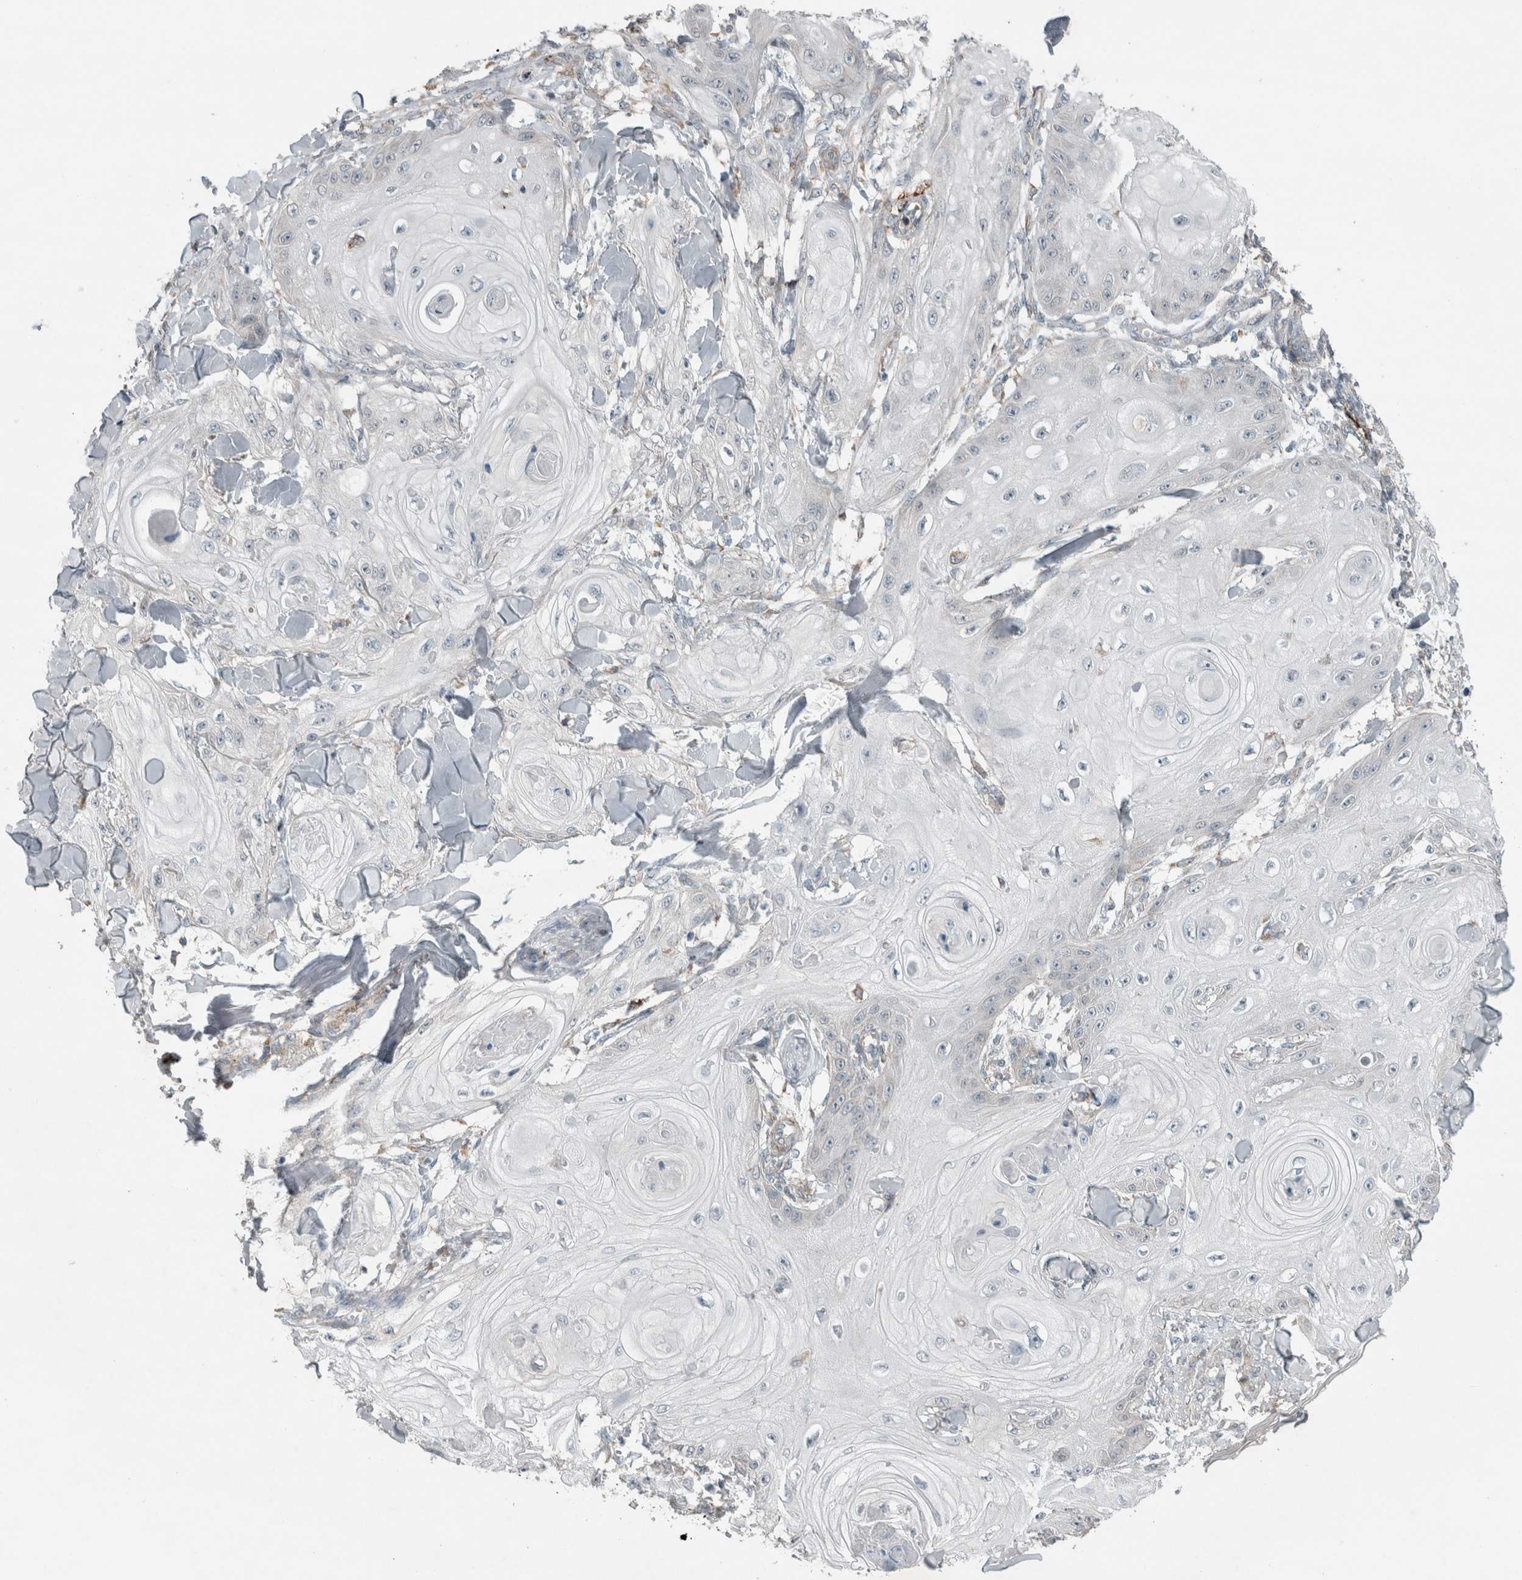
{"staining": {"intensity": "negative", "quantity": "none", "location": "none"}, "tissue": "skin cancer", "cell_type": "Tumor cells", "image_type": "cancer", "snomed": [{"axis": "morphology", "description": "Squamous cell carcinoma, NOS"}, {"axis": "topography", "description": "Skin"}], "caption": "Squamous cell carcinoma (skin) was stained to show a protein in brown. There is no significant staining in tumor cells.", "gene": "JADE2", "patient": {"sex": "male", "age": 74}}